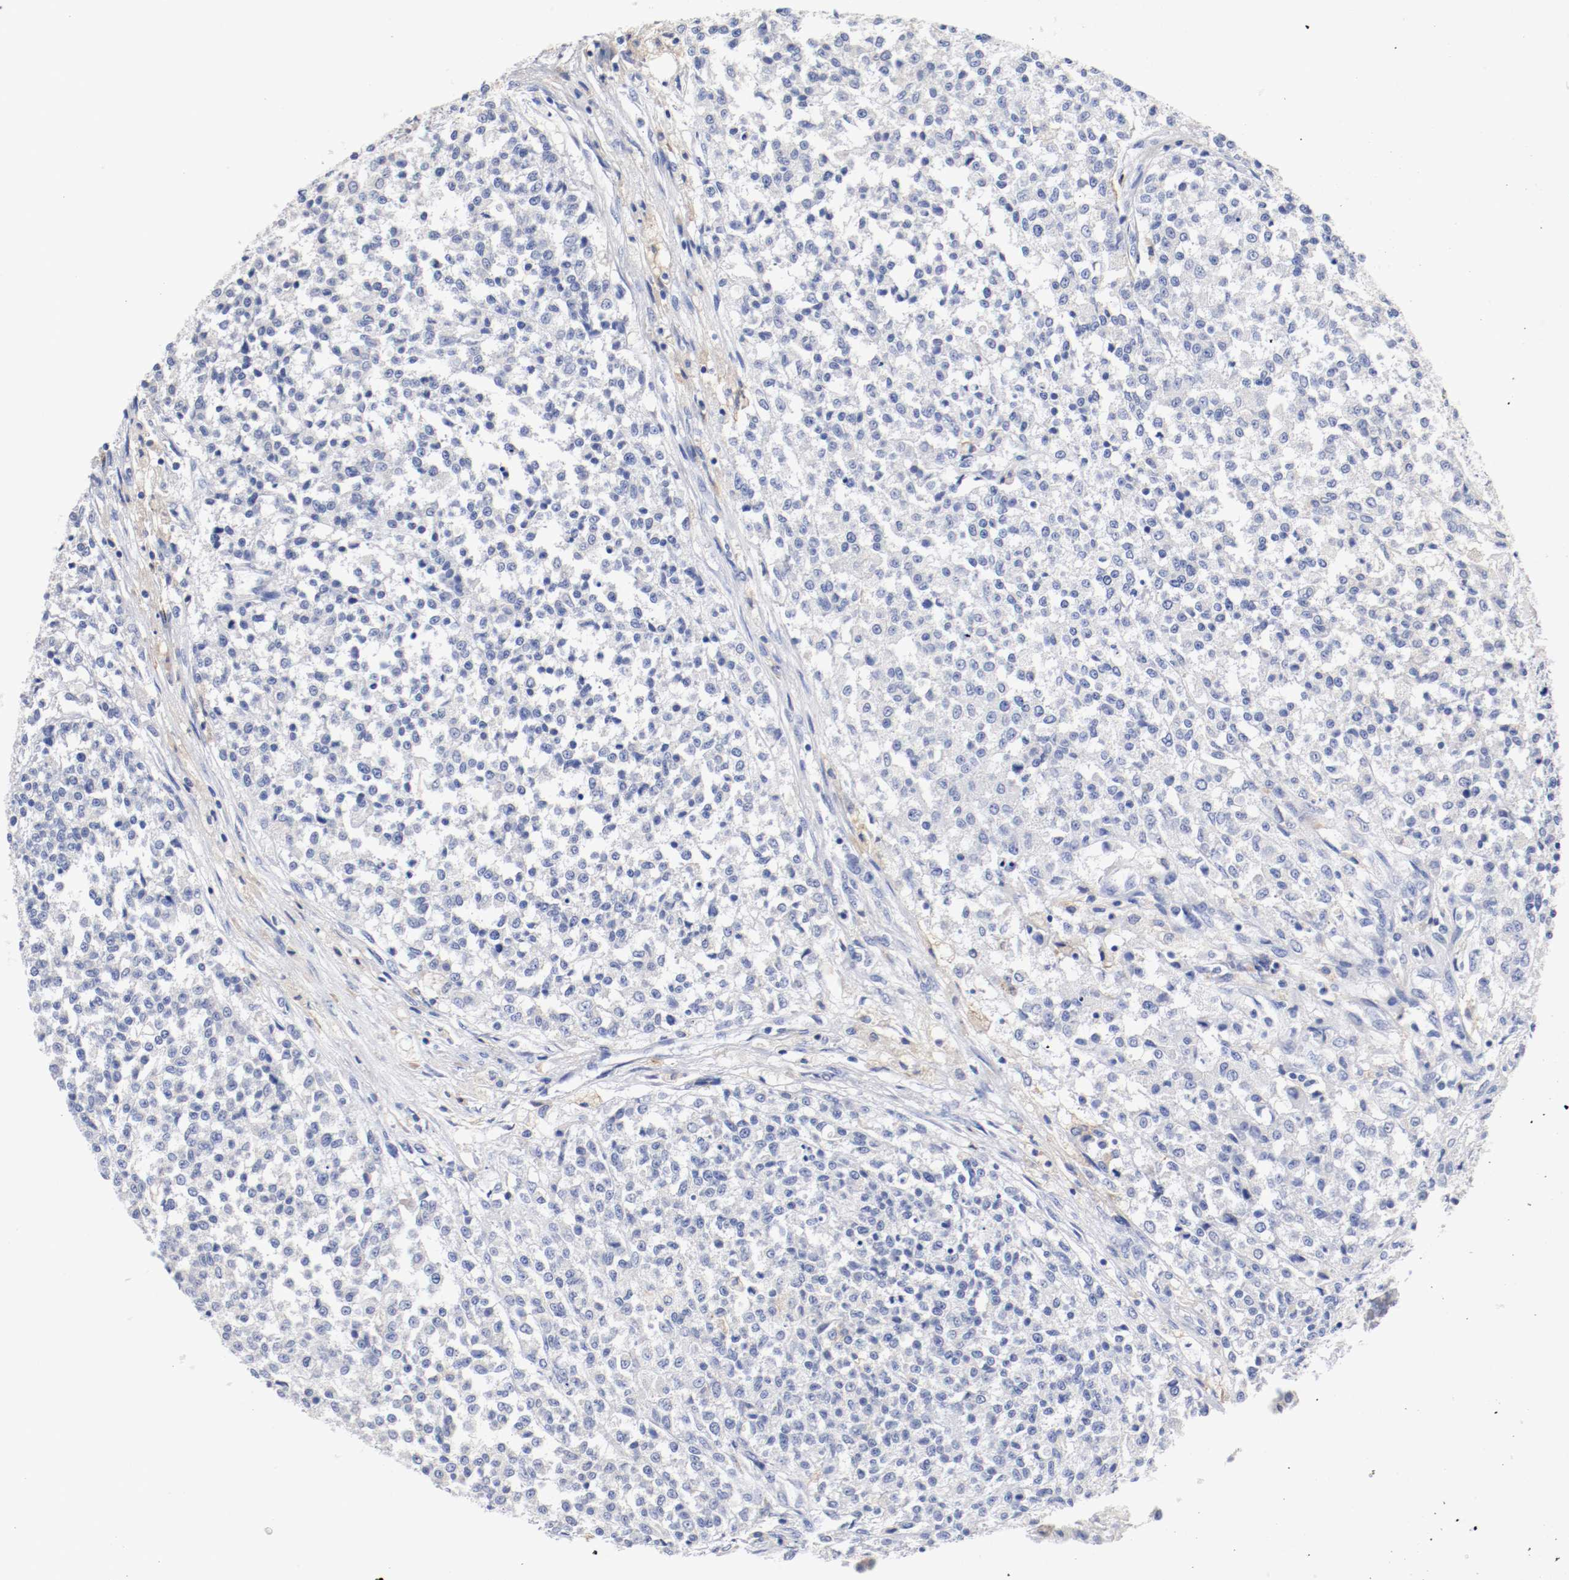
{"staining": {"intensity": "negative", "quantity": "none", "location": "none"}, "tissue": "testis cancer", "cell_type": "Tumor cells", "image_type": "cancer", "snomed": [{"axis": "morphology", "description": "Seminoma, NOS"}, {"axis": "topography", "description": "Testis"}], "caption": "Immunohistochemistry (IHC) of testis cancer demonstrates no expression in tumor cells.", "gene": "FGFBP1", "patient": {"sex": "male", "age": 59}}